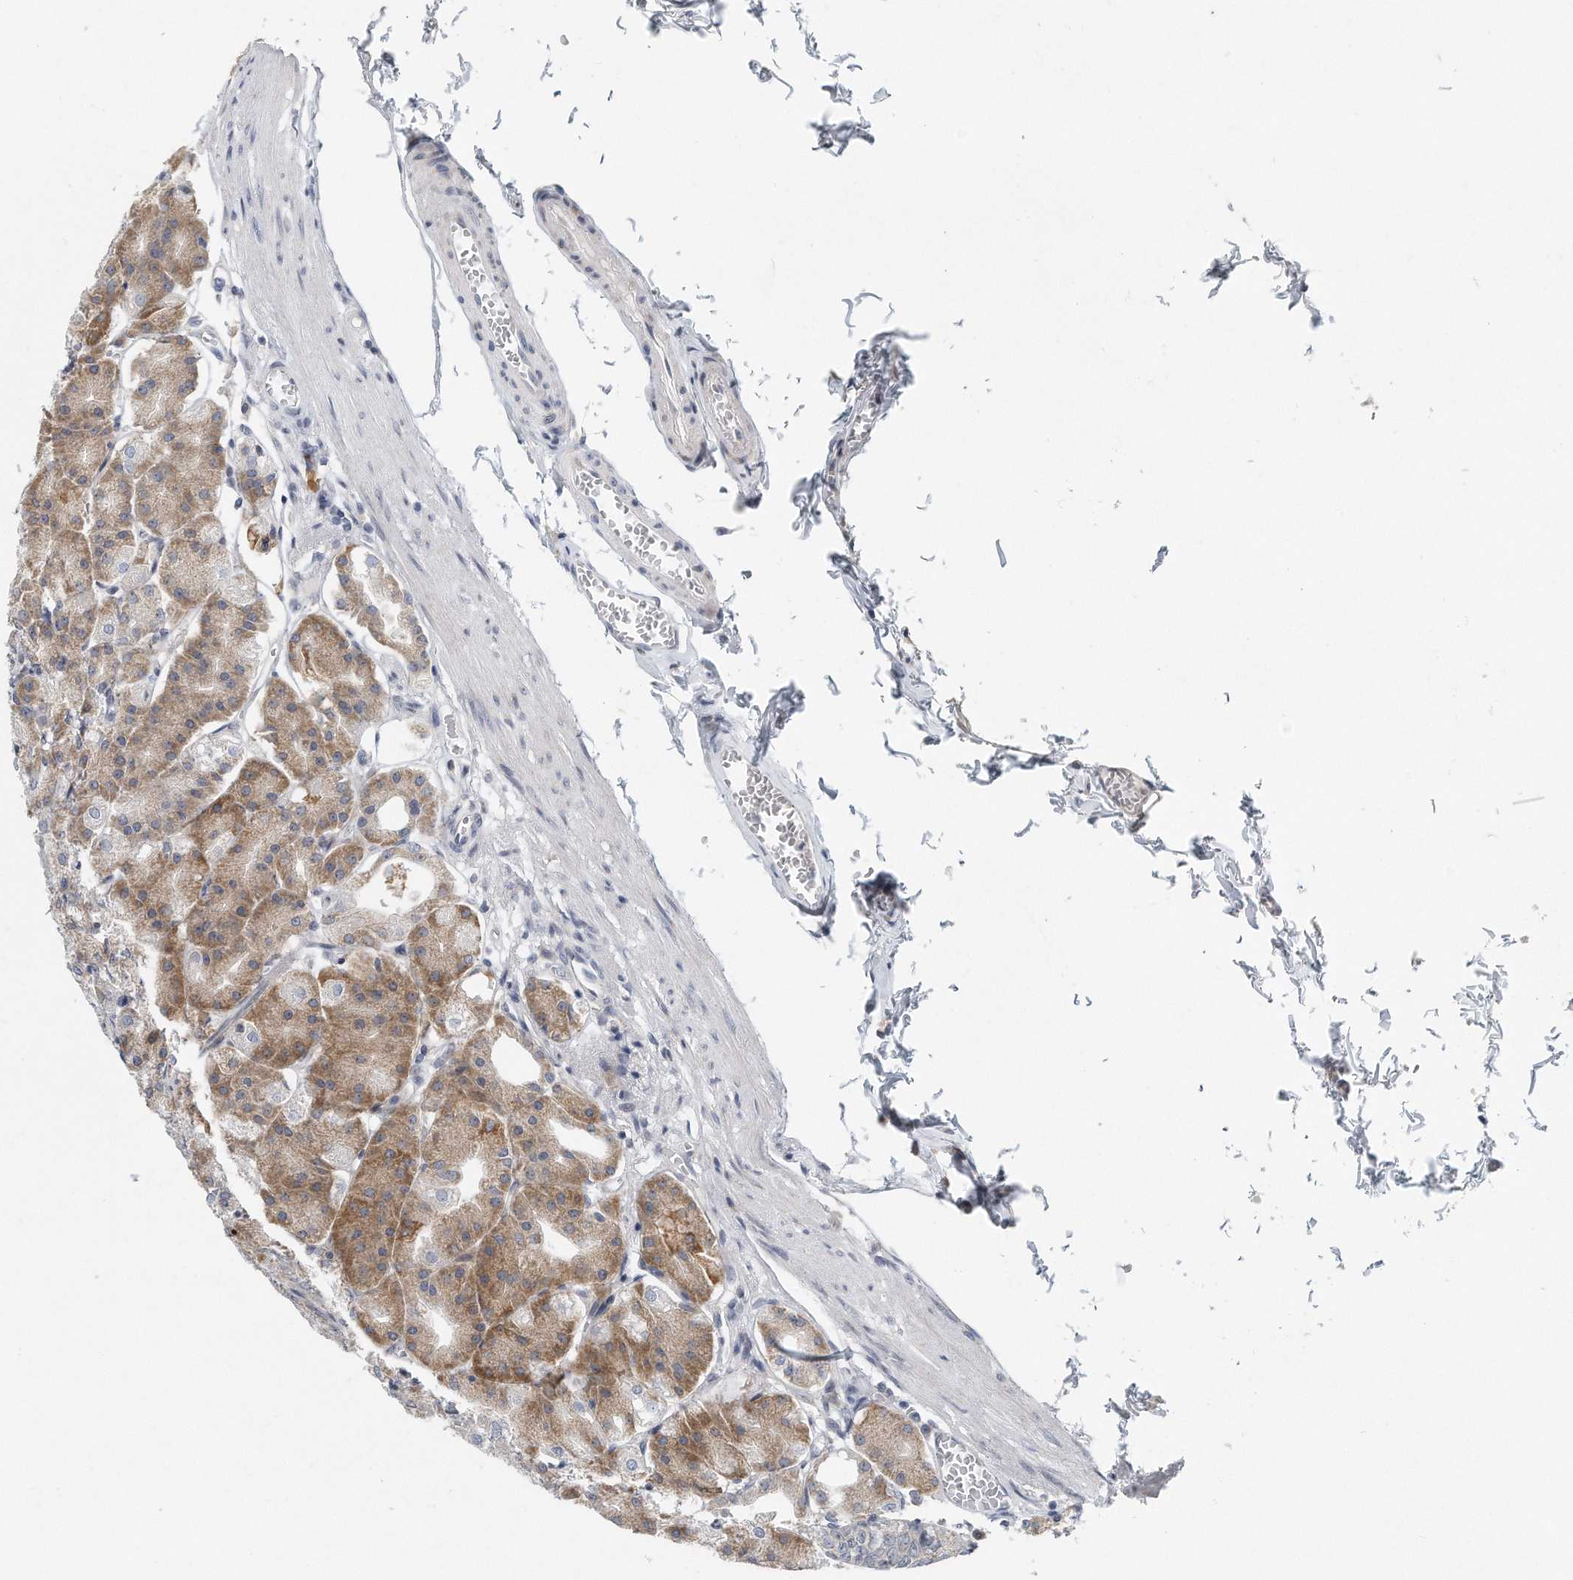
{"staining": {"intensity": "moderate", "quantity": "25%-75%", "location": "cytoplasmic/membranous"}, "tissue": "stomach", "cell_type": "Glandular cells", "image_type": "normal", "snomed": [{"axis": "morphology", "description": "Normal tissue, NOS"}, {"axis": "topography", "description": "Stomach, lower"}], "caption": "A high-resolution image shows immunohistochemistry staining of benign stomach, which reveals moderate cytoplasmic/membranous positivity in about 25%-75% of glandular cells.", "gene": "VLDLR", "patient": {"sex": "male", "age": 71}}